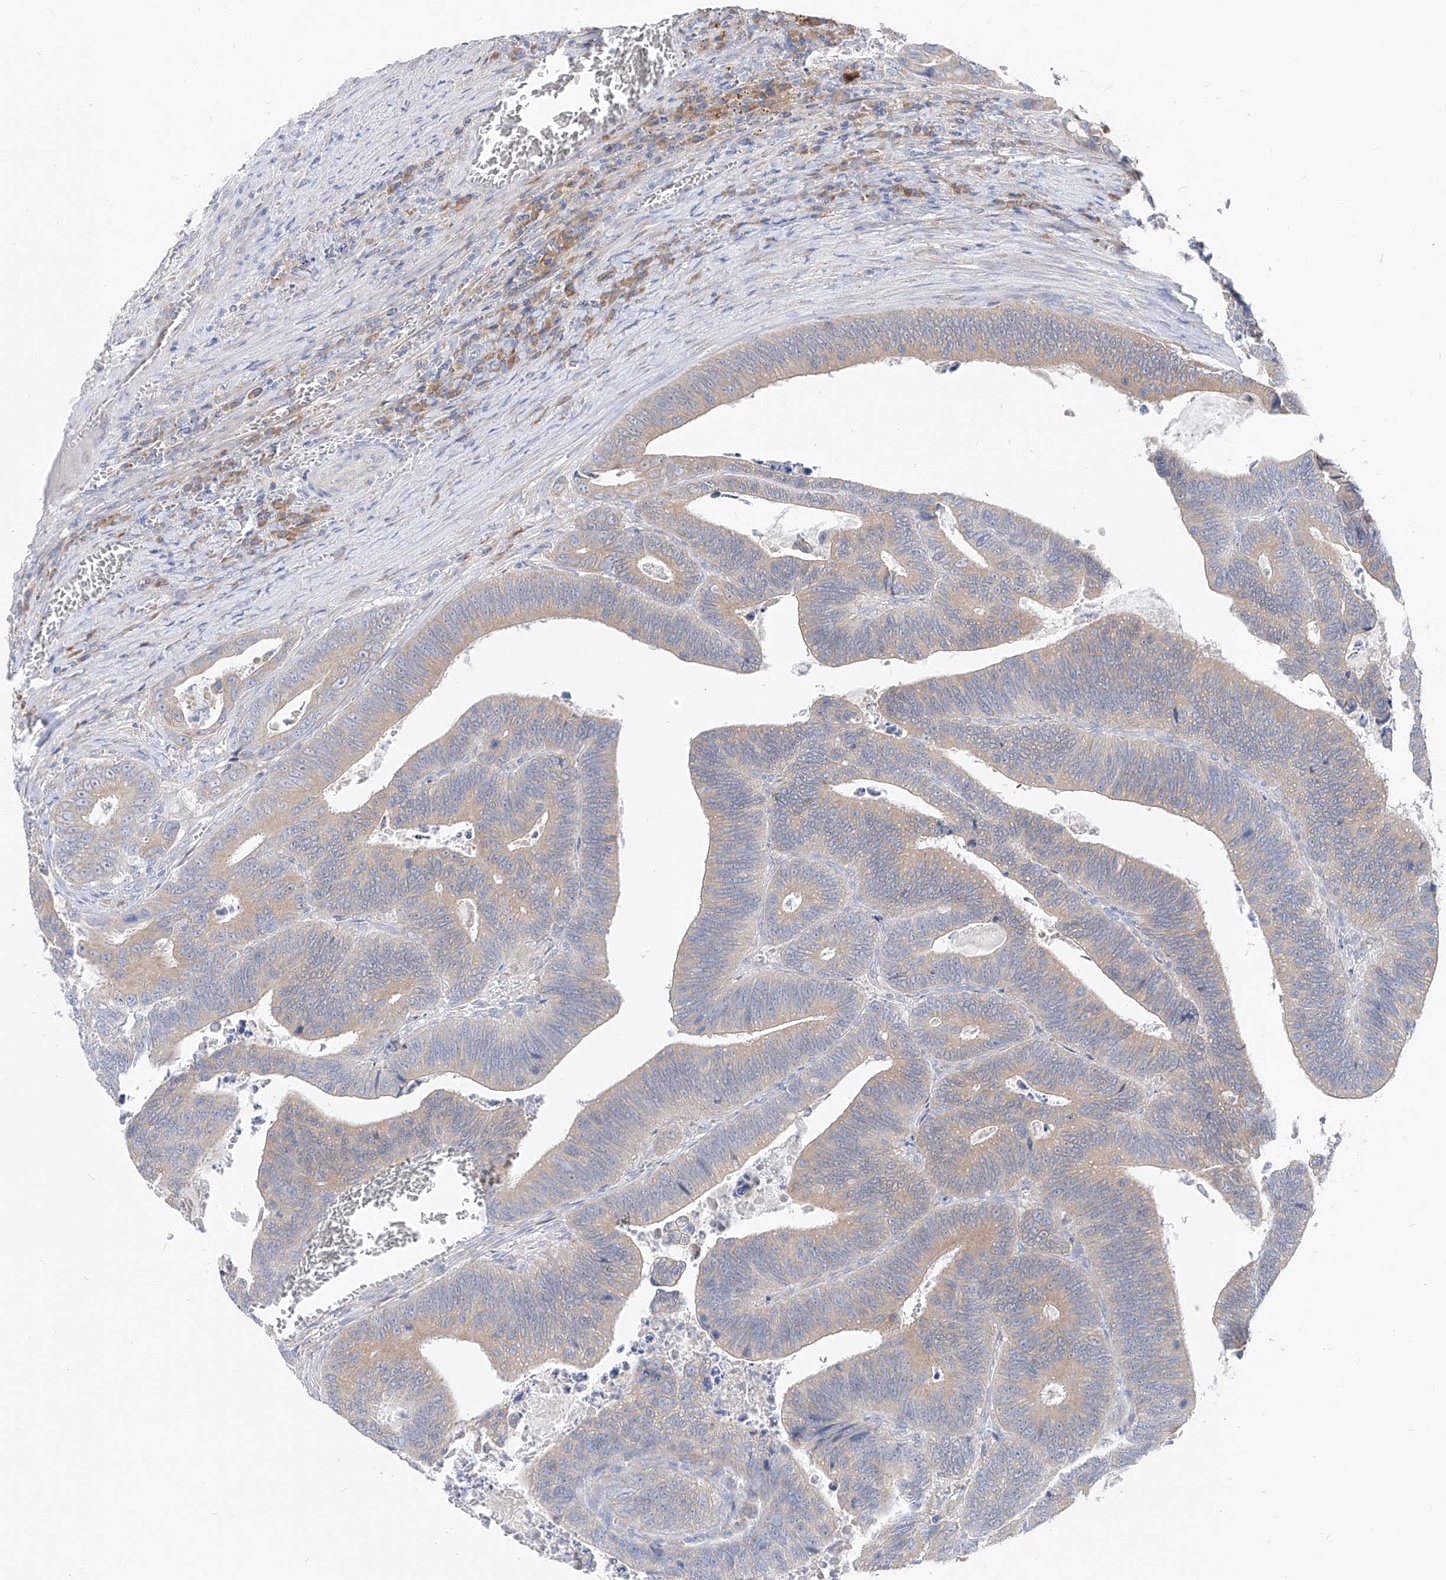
{"staining": {"intensity": "weak", "quantity": ">75%", "location": "cytoplasmic/membranous"}, "tissue": "colorectal cancer", "cell_type": "Tumor cells", "image_type": "cancer", "snomed": [{"axis": "morphology", "description": "Inflammation, NOS"}, {"axis": "morphology", "description": "Adenocarcinoma, NOS"}, {"axis": "topography", "description": "Colon"}], "caption": "Colorectal cancer was stained to show a protein in brown. There is low levels of weak cytoplasmic/membranous positivity in about >75% of tumor cells.", "gene": "UFL1", "patient": {"sex": "male", "age": 72}}